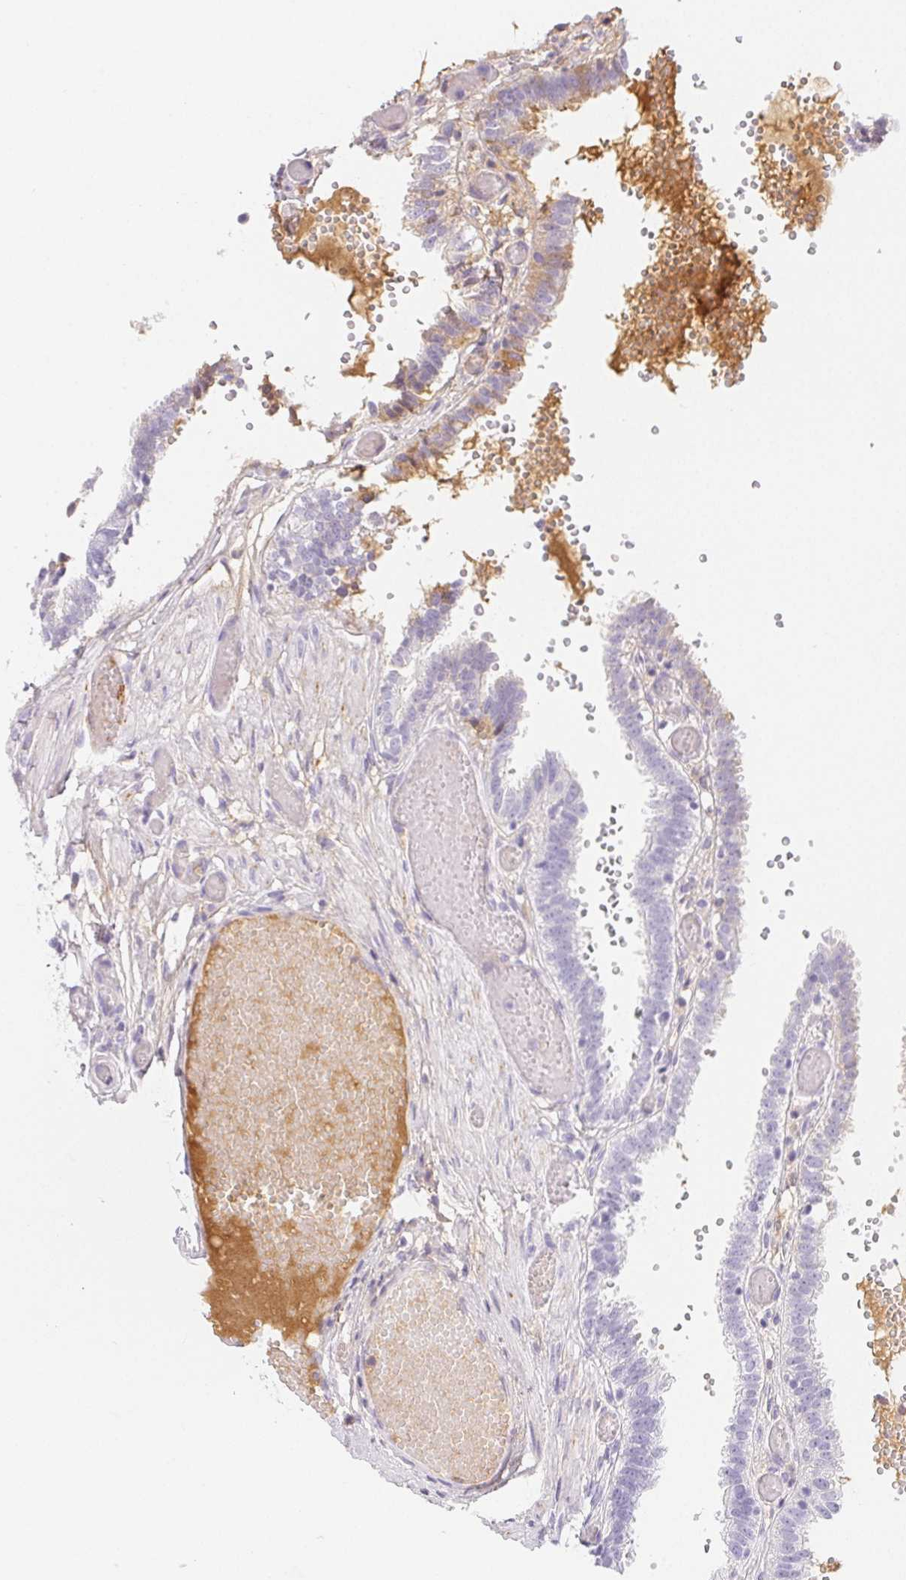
{"staining": {"intensity": "negative", "quantity": "none", "location": "none"}, "tissue": "fallopian tube", "cell_type": "Glandular cells", "image_type": "normal", "snomed": [{"axis": "morphology", "description": "Normal tissue, NOS"}, {"axis": "topography", "description": "Fallopian tube"}], "caption": "Human fallopian tube stained for a protein using immunohistochemistry demonstrates no positivity in glandular cells.", "gene": "ITIH2", "patient": {"sex": "female", "age": 37}}